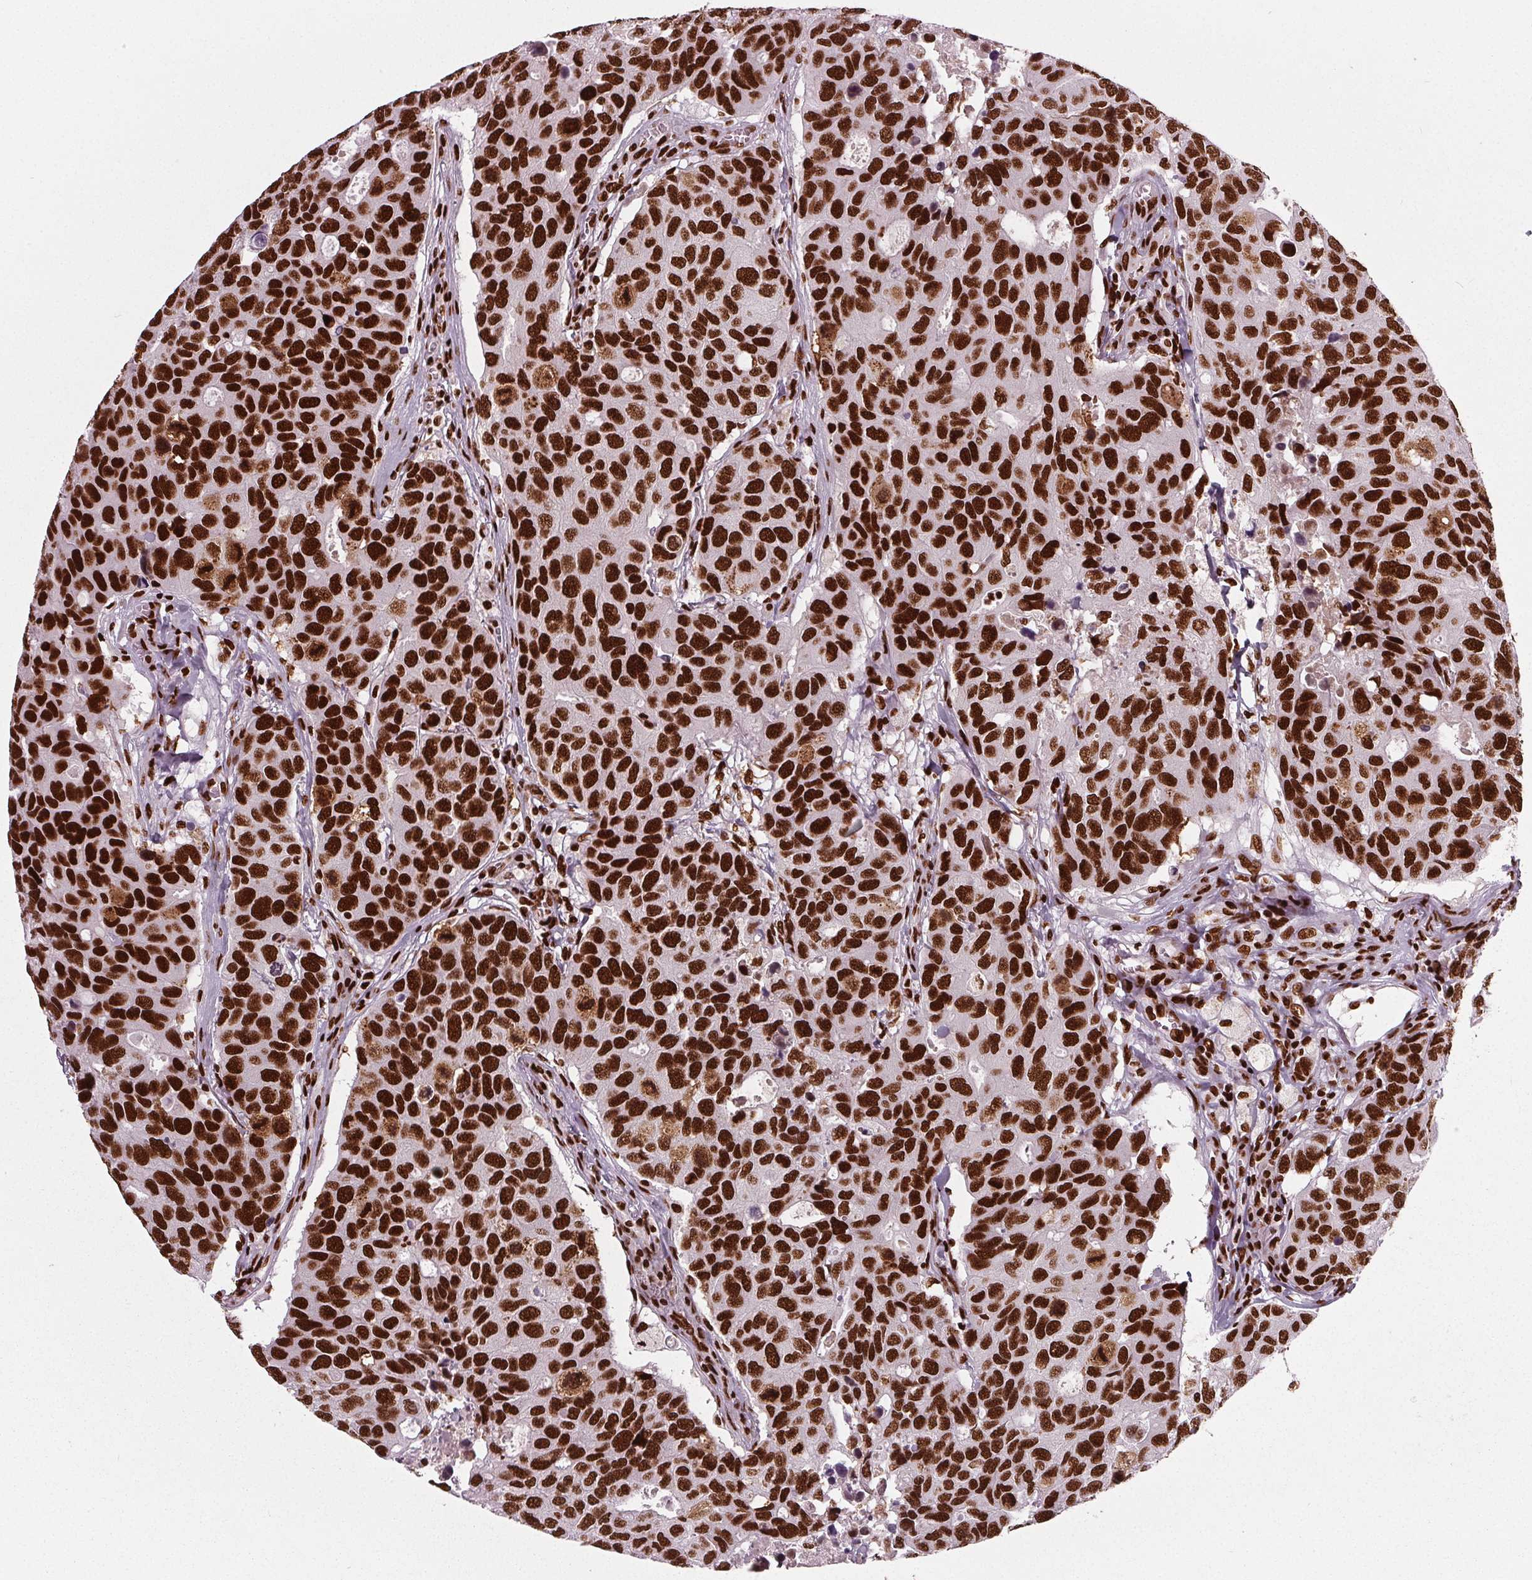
{"staining": {"intensity": "strong", "quantity": ">75%", "location": "nuclear"}, "tissue": "breast cancer", "cell_type": "Tumor cells", "image_type": "cancer", "snomed": [{"axis": "morphology", "description": "Duct carcinoma"}, {"axis": "topography", "description": "Breast"}], "caption": "The immunohistochemical stain labels strong nuclear expression in tumor cells of breast cancer tissue.", "gene": "BRD4", "patient": {"sex": "female", "age": 83}}